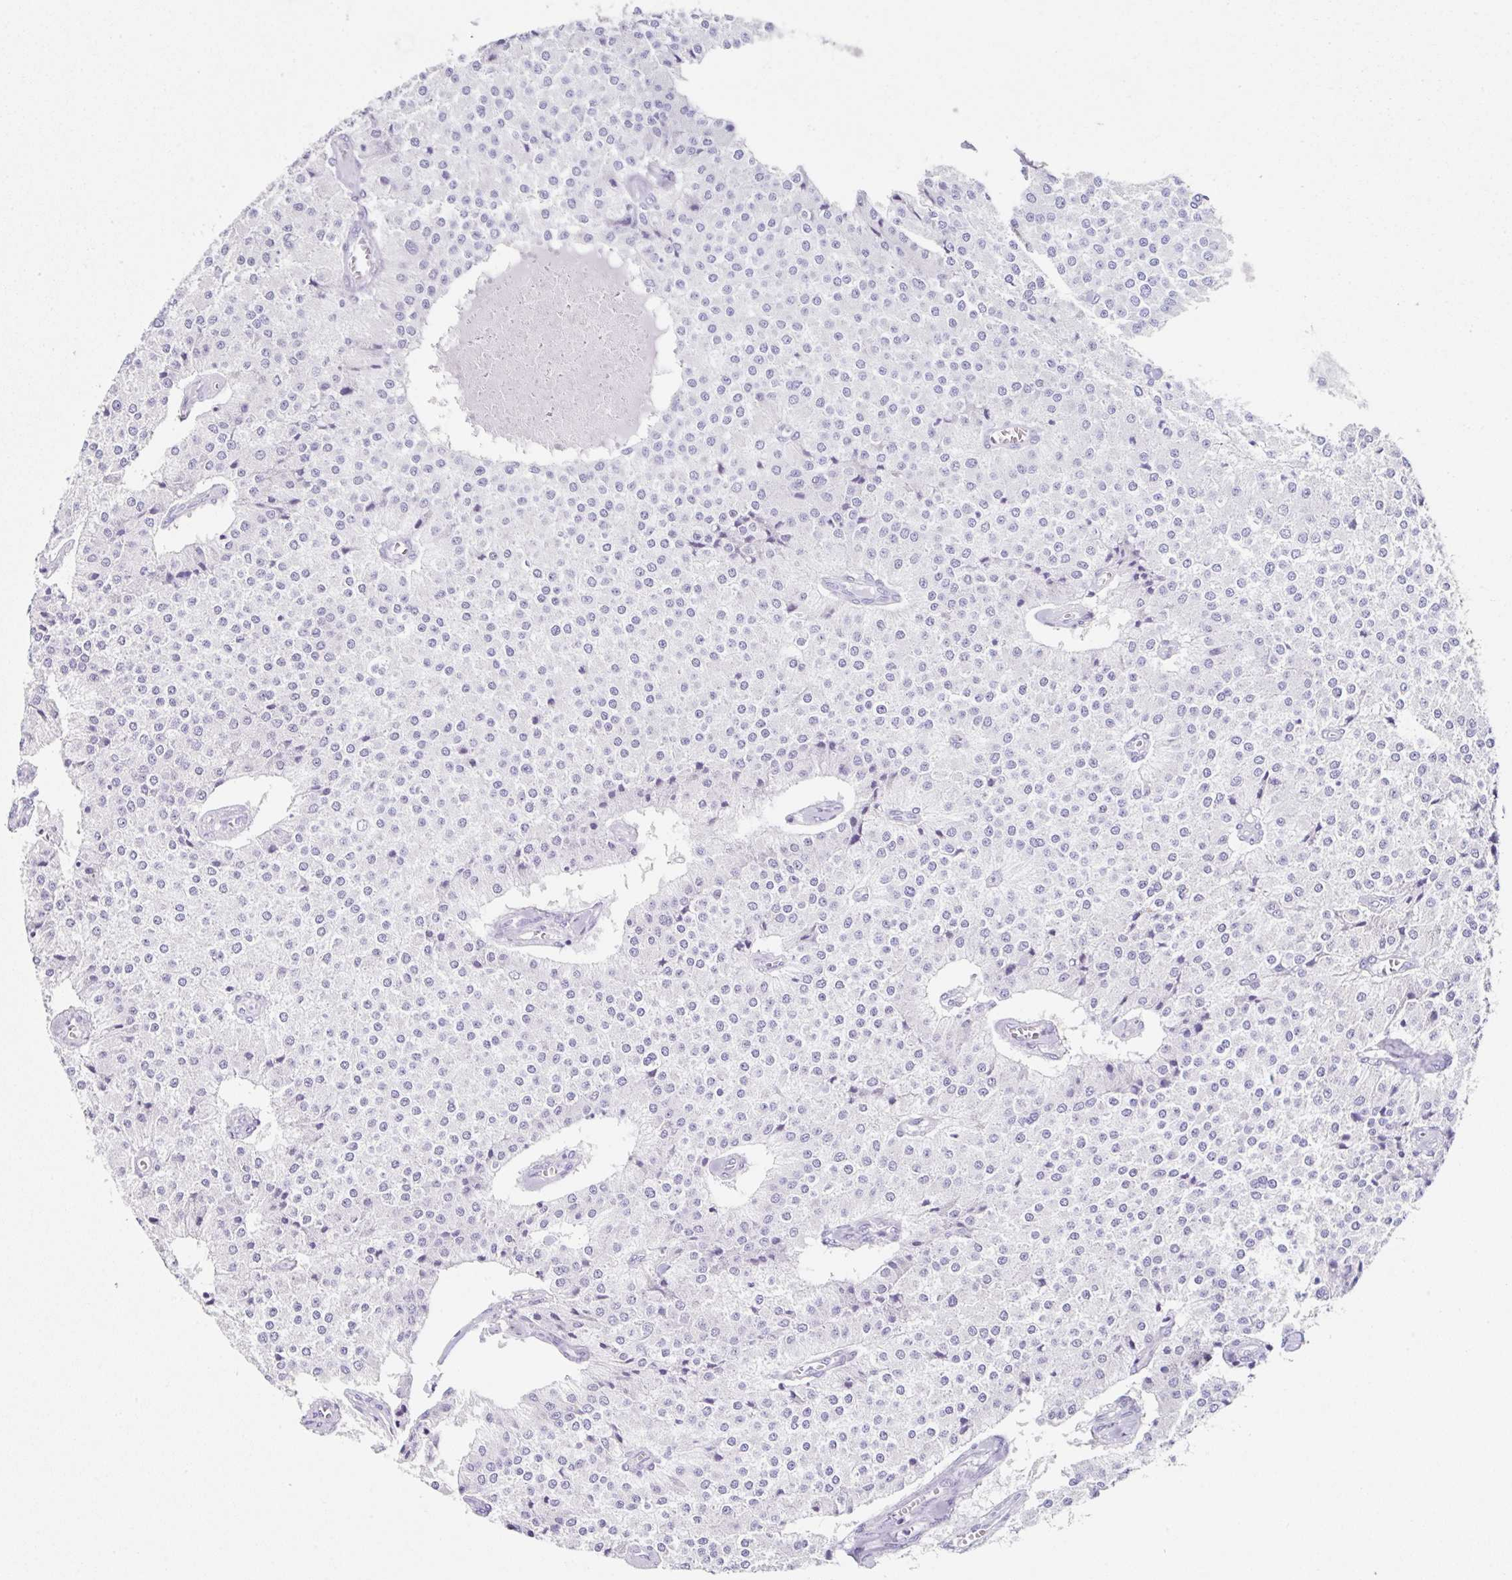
{"staining": {"intensity": "negative", "quantity": "none", "location": "none"}, "tissue": "carcinoid", "cell_type": "Tumor cells", "image_type": "cancer", "snomed": [{"axis": "morphology", "description": "Carcinoid, malignant, NOS"}, {"axis": "topography", "description": "Colon"}], "caption": "A micrograph of carcinoid (malignant) stained for a protein exhibits no brown staining in tumor cells.", "gene": "CLDND2", "patient": {"sex": "female", "age": 52}}